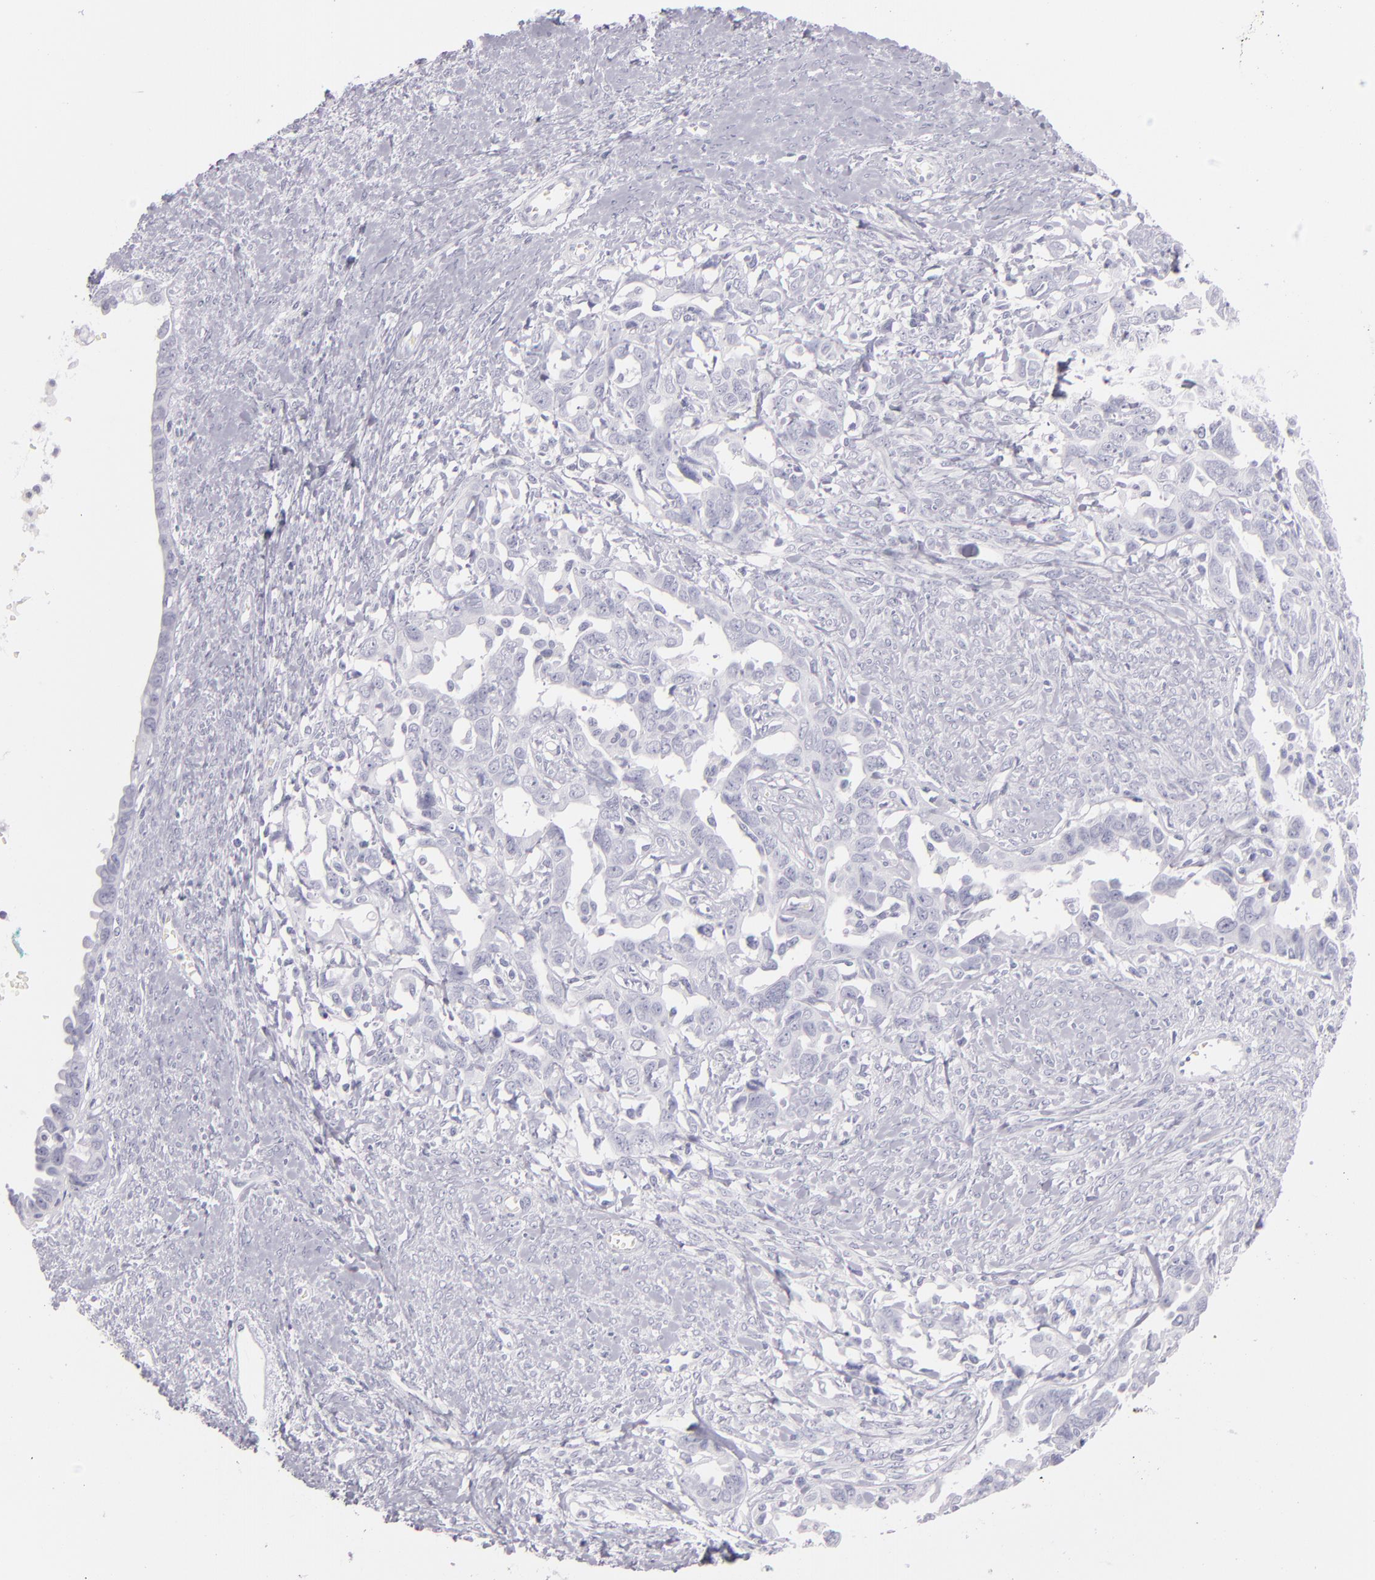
{"staining": {"intensity": "negative", "quantity": "none", "location": "none"}, "tissue": "ovarian cancer", "cell_type": "Tumor cells", "image_type": "cancer", "snomed": [{"axis": "morphology", "description": "Cystadenocarcinoma, serous, NOS"}, {"axis": "topography", "description": "Ovary"}], "caption": "High power microscopy photomicrograph of an IHC image of ovarian cancer, revealing no significant positivity in tumor cells.", "gene": "FABP1", "patient": {"sex": "female", "age": 69}}